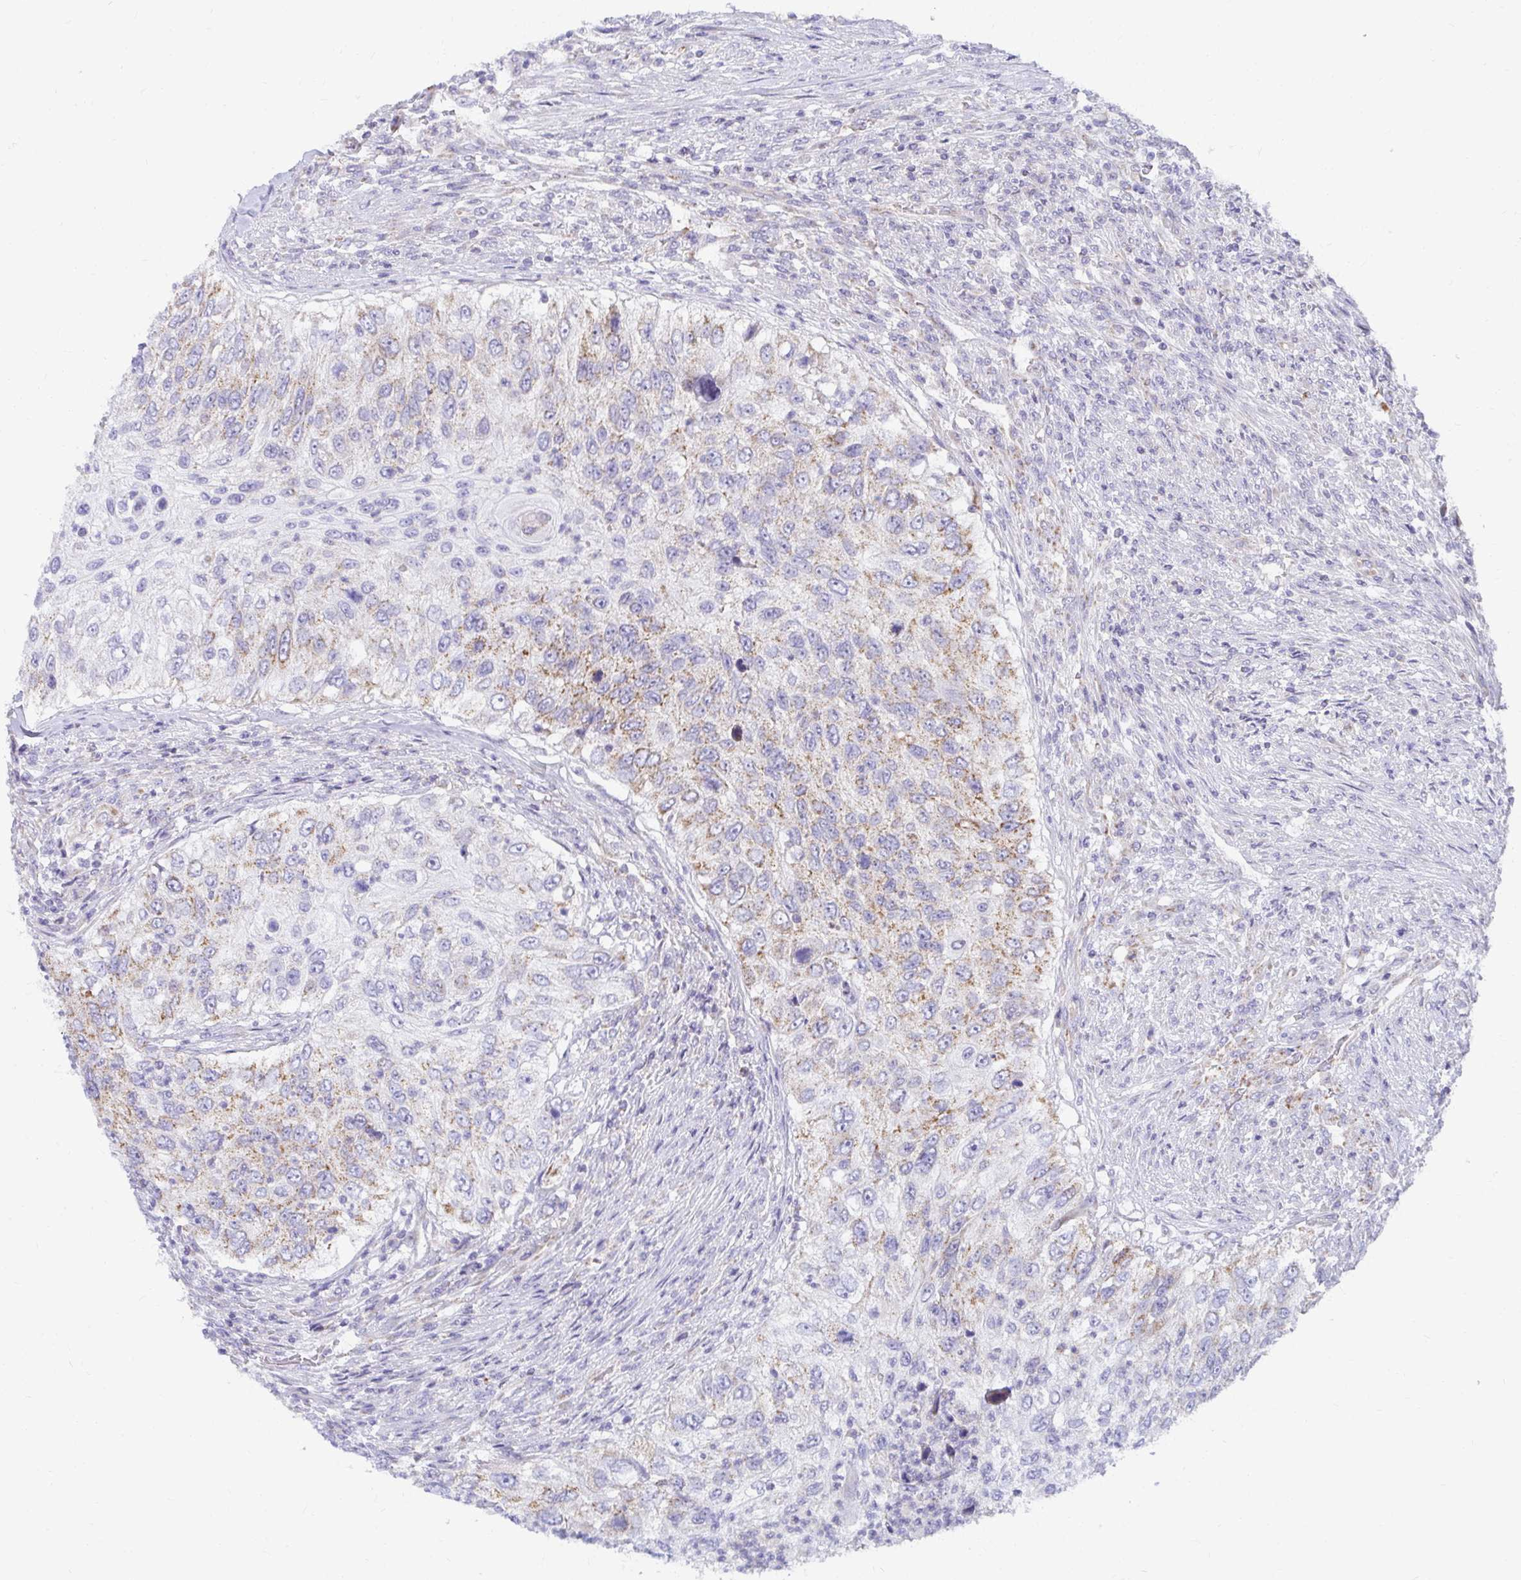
{"staining": {"intensity": "moderate", "quantity": ">75%", "location": "cytoplasmic/membranous"}, "tissue": "urothelial cancer", "cell_type": "Tumor cells", "image_type": "cancer", "snomed": [{"axis": "morphology", "description": "Urothelial carcinoma, High grade"}, {"axis": "topography", "description": "Urinary bladder"}], "caption": "There is medium levels of moderate cytoplasmic/membranous positivity in tumor cells of high-grade urothelial carcinoma, as demonstrated by immunohistochemical staining (brown color).", "gene": "EXOC5", "patient": {"sex": "female", "age": 60}}